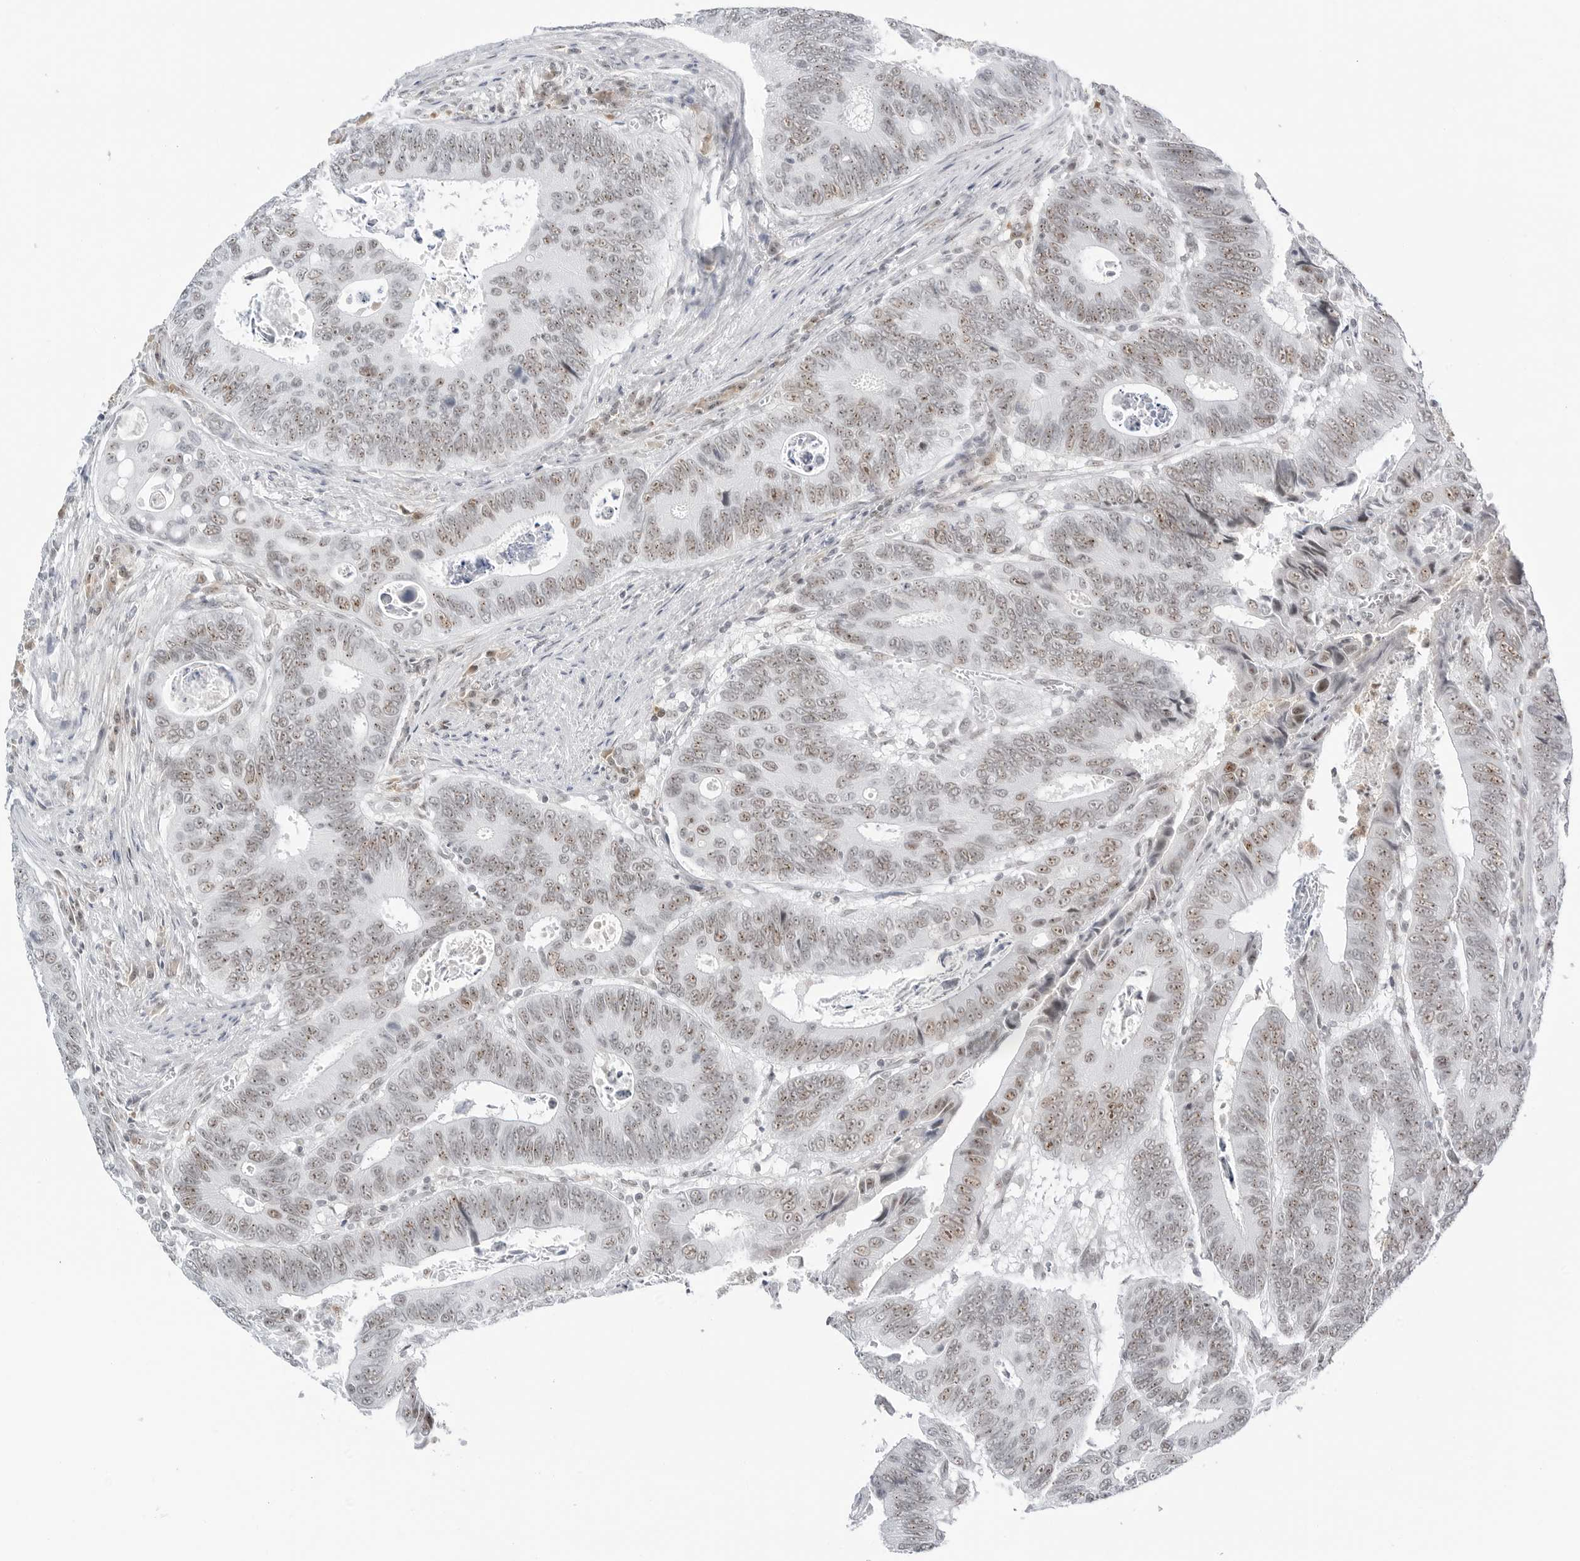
{"staining": {"intensity": "weak", "quantity": ">75%", "location": "nuclear"}, "tissue": "colorectal cancer", "cell_type": "Tumor cells", "image_type": "cancer", "snomed": [{"axis": "morphology", "description": "Adenocarcinoma, NOS"}, {"axis": "topography", "description": "Colon"}], "caption": "Tumor cells display weak nuclear positivity in about >75% of cells in colorectal cancer (adenocarcinoma). (DAB (3,3'-diaminobenzidine) = brown stain, brightfield microscopy at high magnification).", "gene": "WRAP53", "patient": {"sex": "male", "age": 72}}